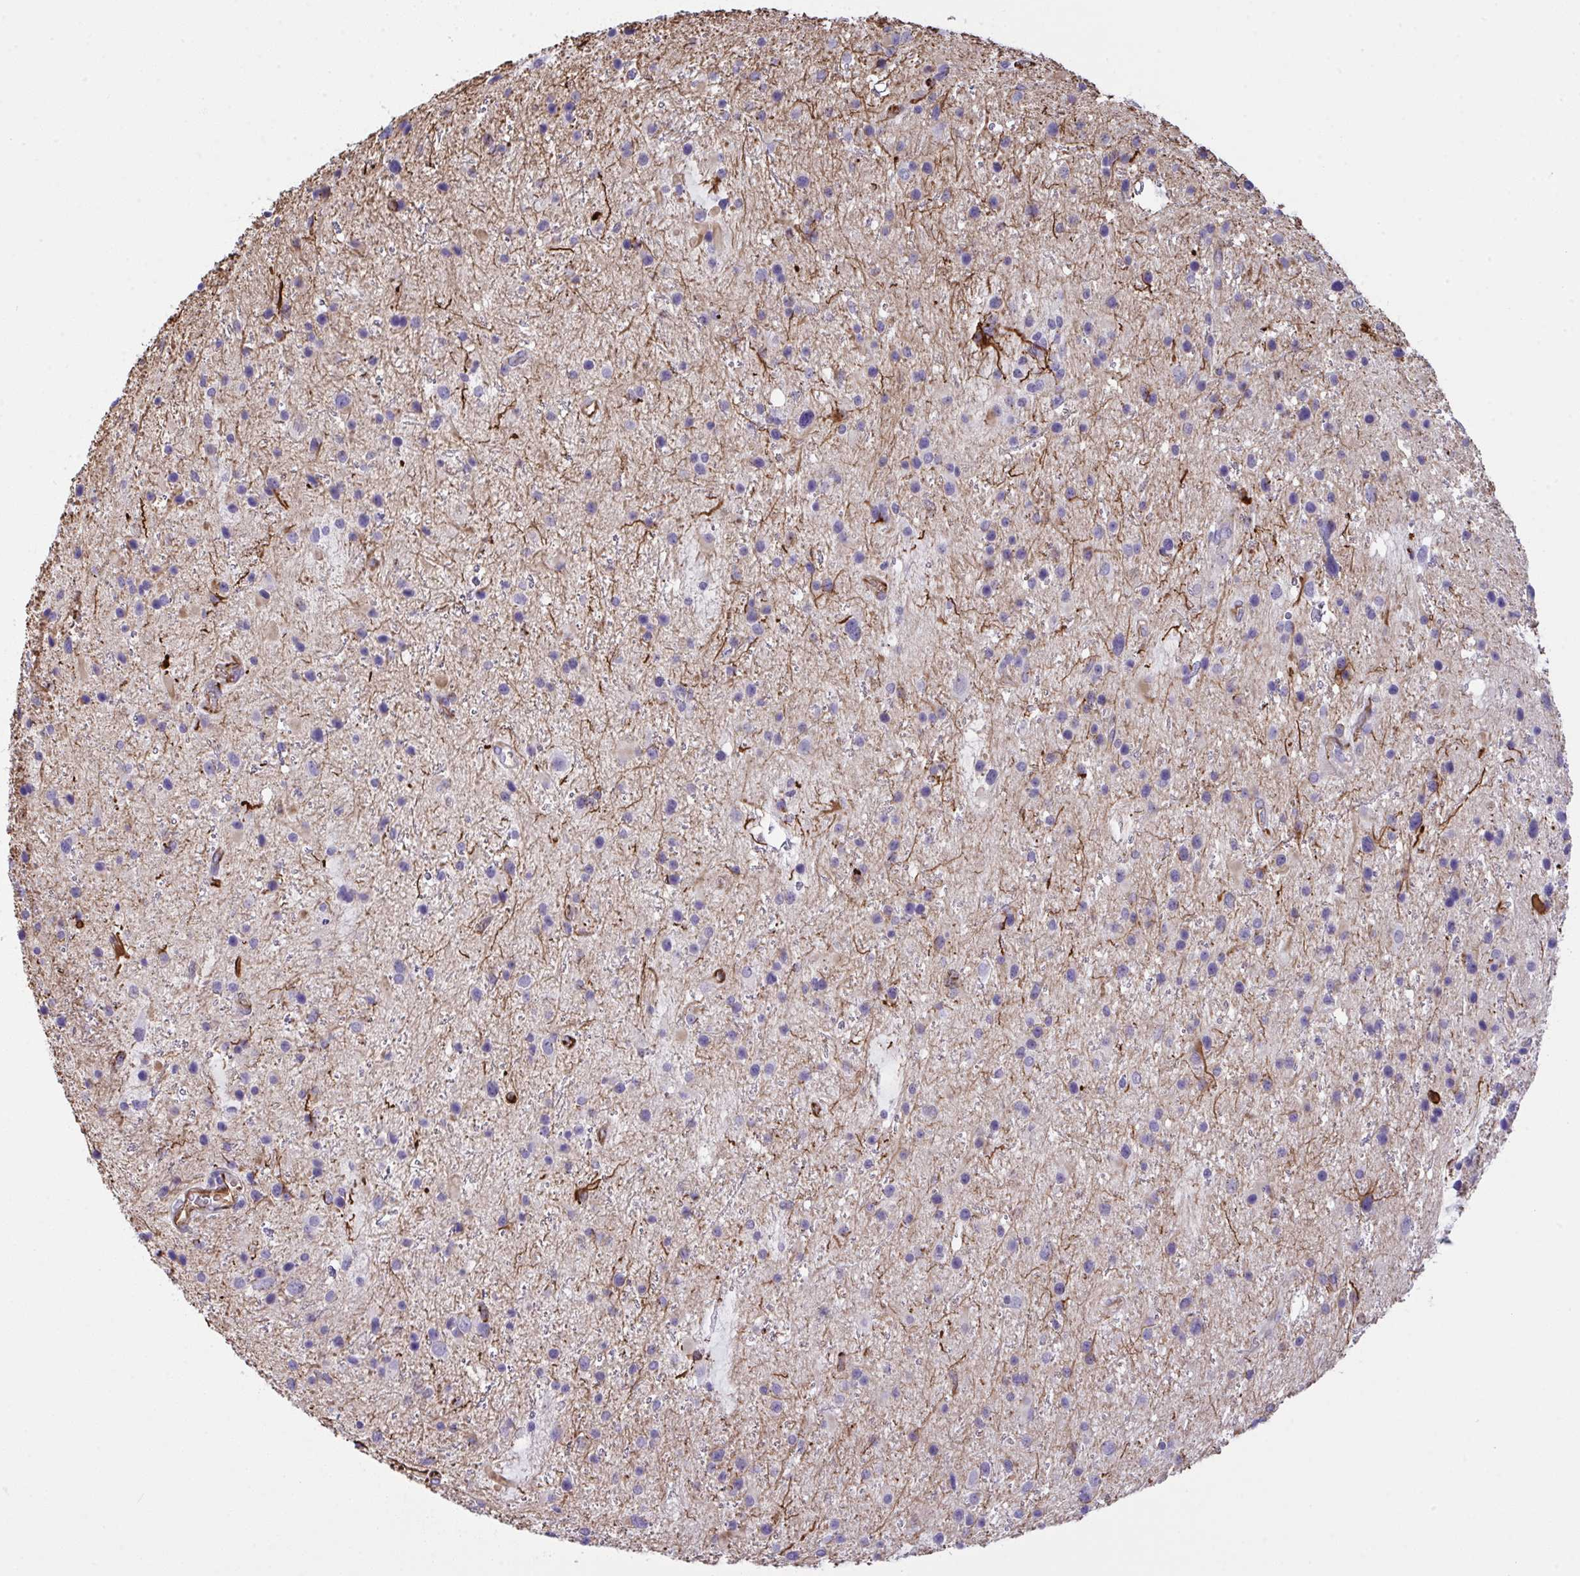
{"staining": {"intensity": "negative", "quantity": "none", "location": "none"}, "tissue": "glioma", "cell_type": "Tumor cells", "image_type": "cancer", "snomed": [{"axis": "morphology", "description": "Glioma, malignant, Low grade"}, {"axis": "topography", "description": "Brain"}], "caption": "The photomicrograph exhibits no staining of tumor cells in glioma.", "gene": "SLC35B1", "patient": {"sex": "female", "age": 32}}